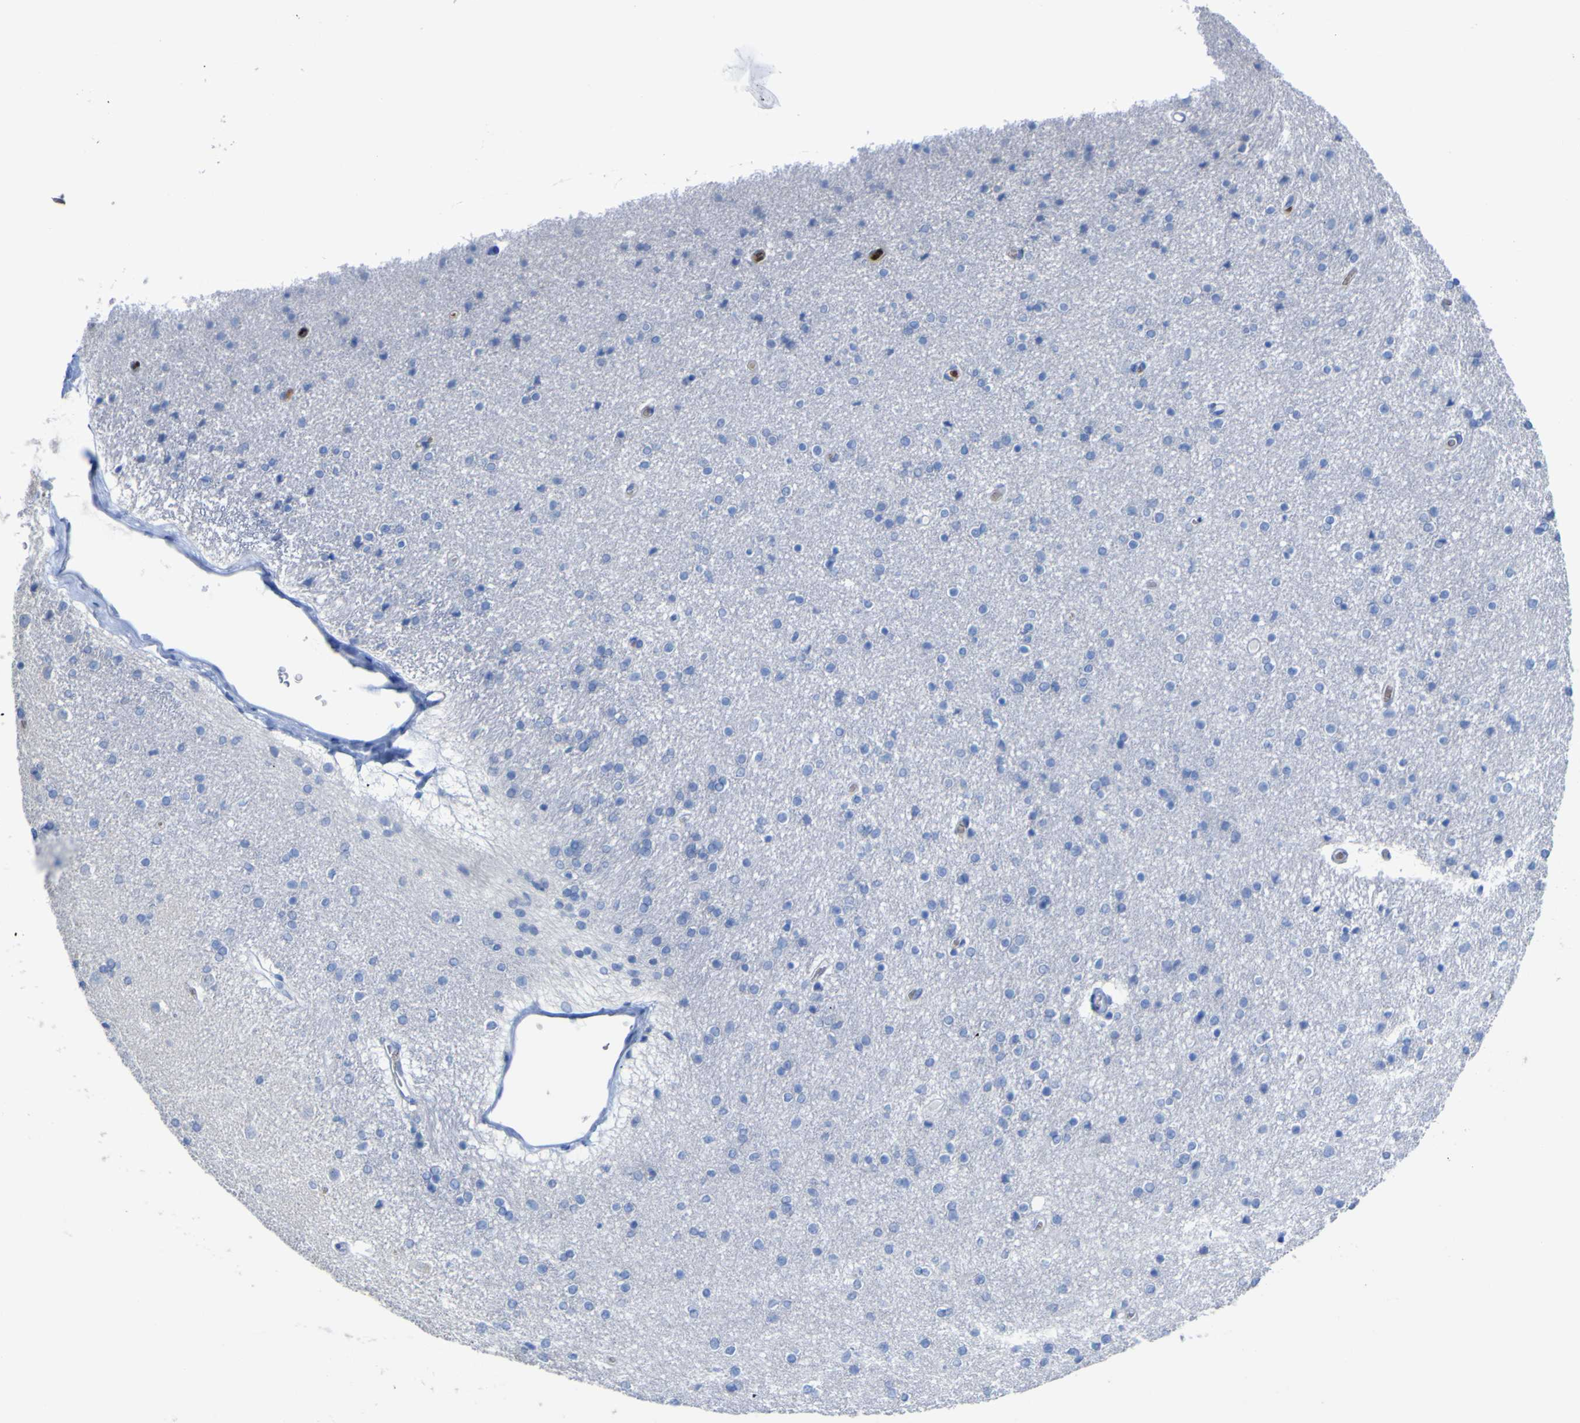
{"staining": {"intensity": "negative", "quantity": "none", "location": "none"}, "tissue": "caudate", "cell_type": "Glial cells", "image_type": "normal", "snomed": [{"axis": "morphology", "description": "Normal tissue, NOS"}, {"axis": "topography", "description": "Lateral ventricle wall"}], "caption": "Glial cells are negative for brown protein staining in benign caudate. (DAB (3,3'-diaminobenzidine) IHC with hematoxylin counter stain).", "gene": "GCM1", "patient": {"sex": "female", "age": 54}}